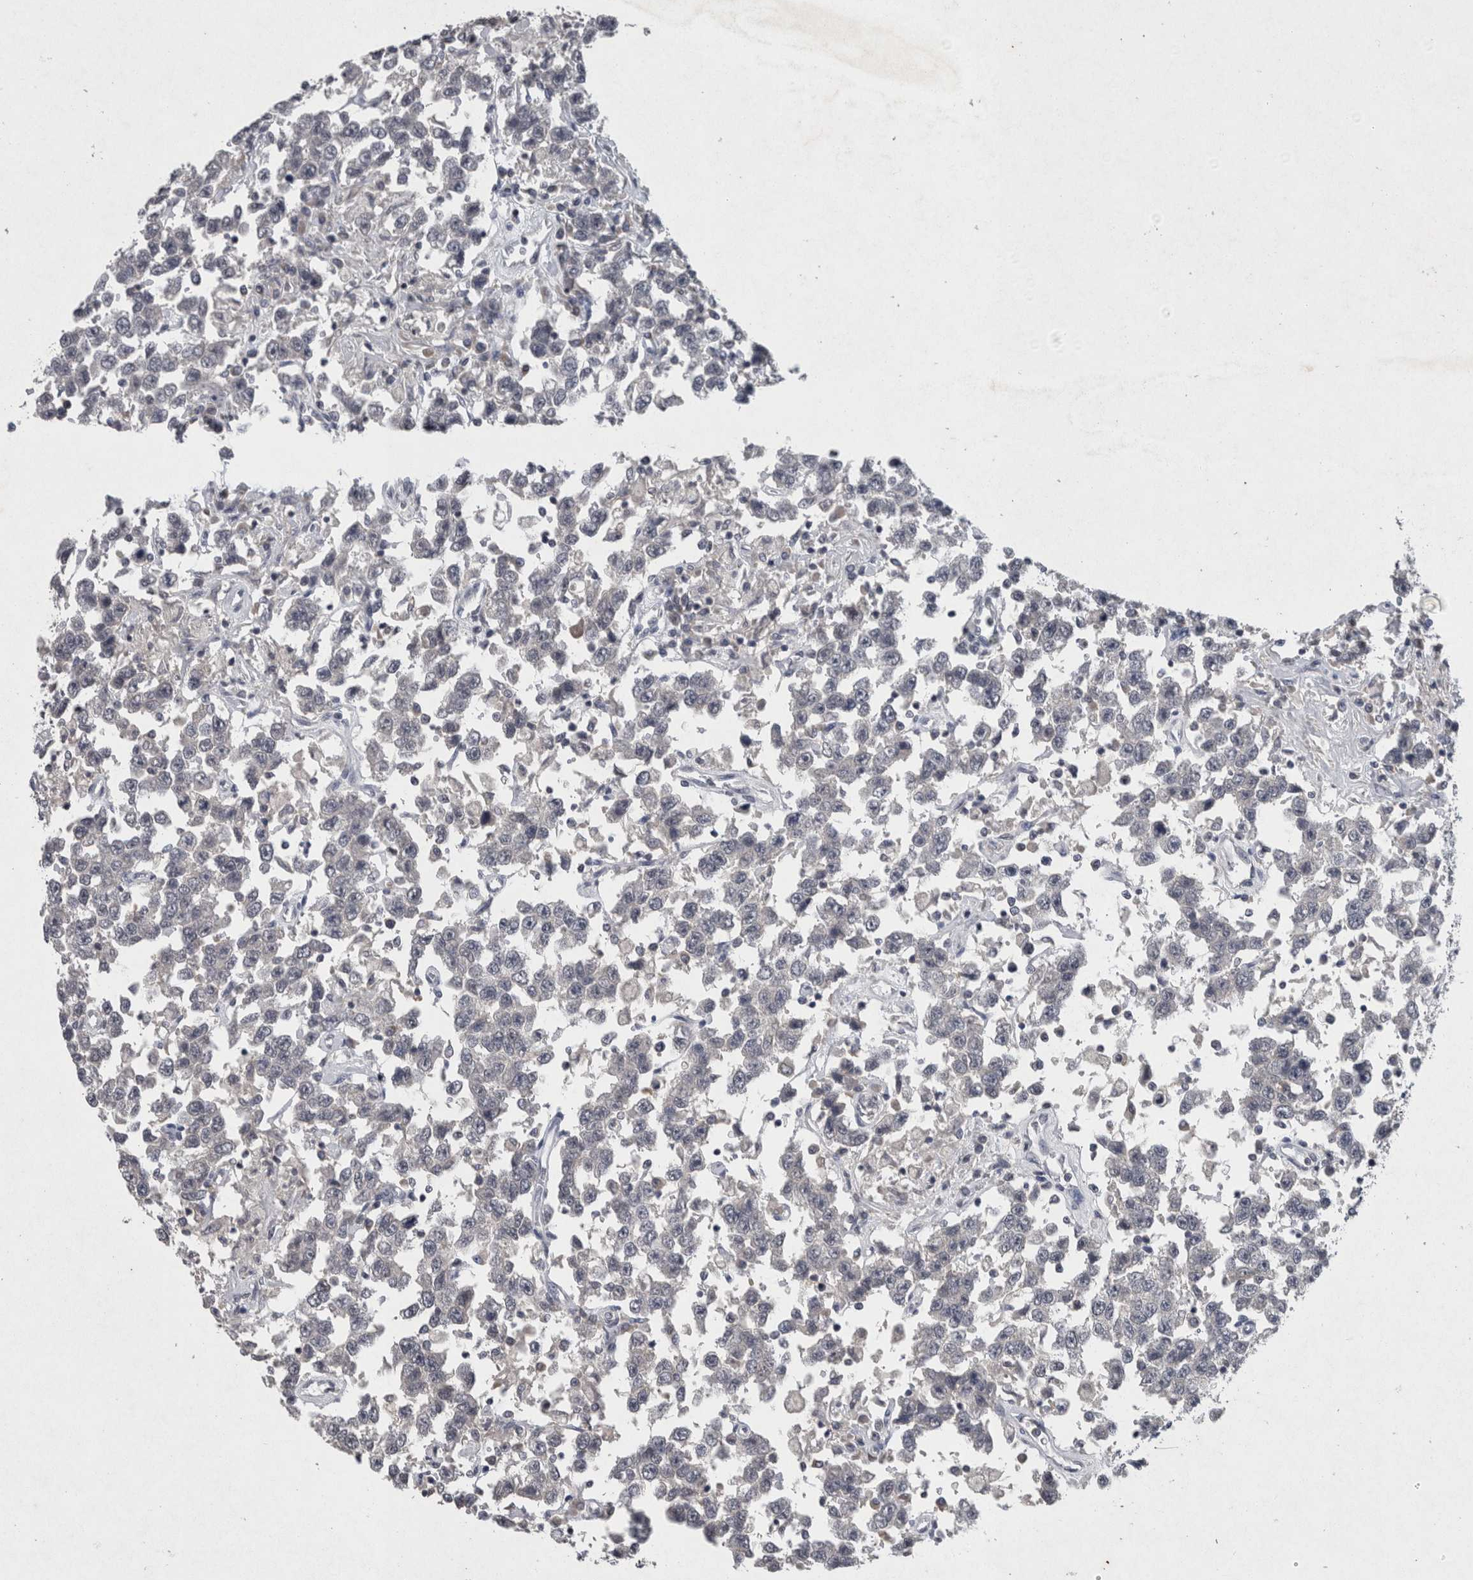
{"staining": {"intensity": "negative", "quantity": "none", "location": "none"}, "tissue": "testis cancer", "cell_type": "Tumor cells", "image_type": "cancer", "snomed": [{"axis": "morphology", "description": "Seminoma, NOS"}, {"axis": "topography", "description": "Testis"}], "caption": "The photomicrograph exhibits no staining of tumor cells in testis cancer (seminoma). The staining is performed using DAB (3,3'-diaminobenzidine) brown chromogen with nuclei counter-stained in using hematoxylin.", "gene": "WNT7A", "patient": {"sex": "male", "age": 41}}